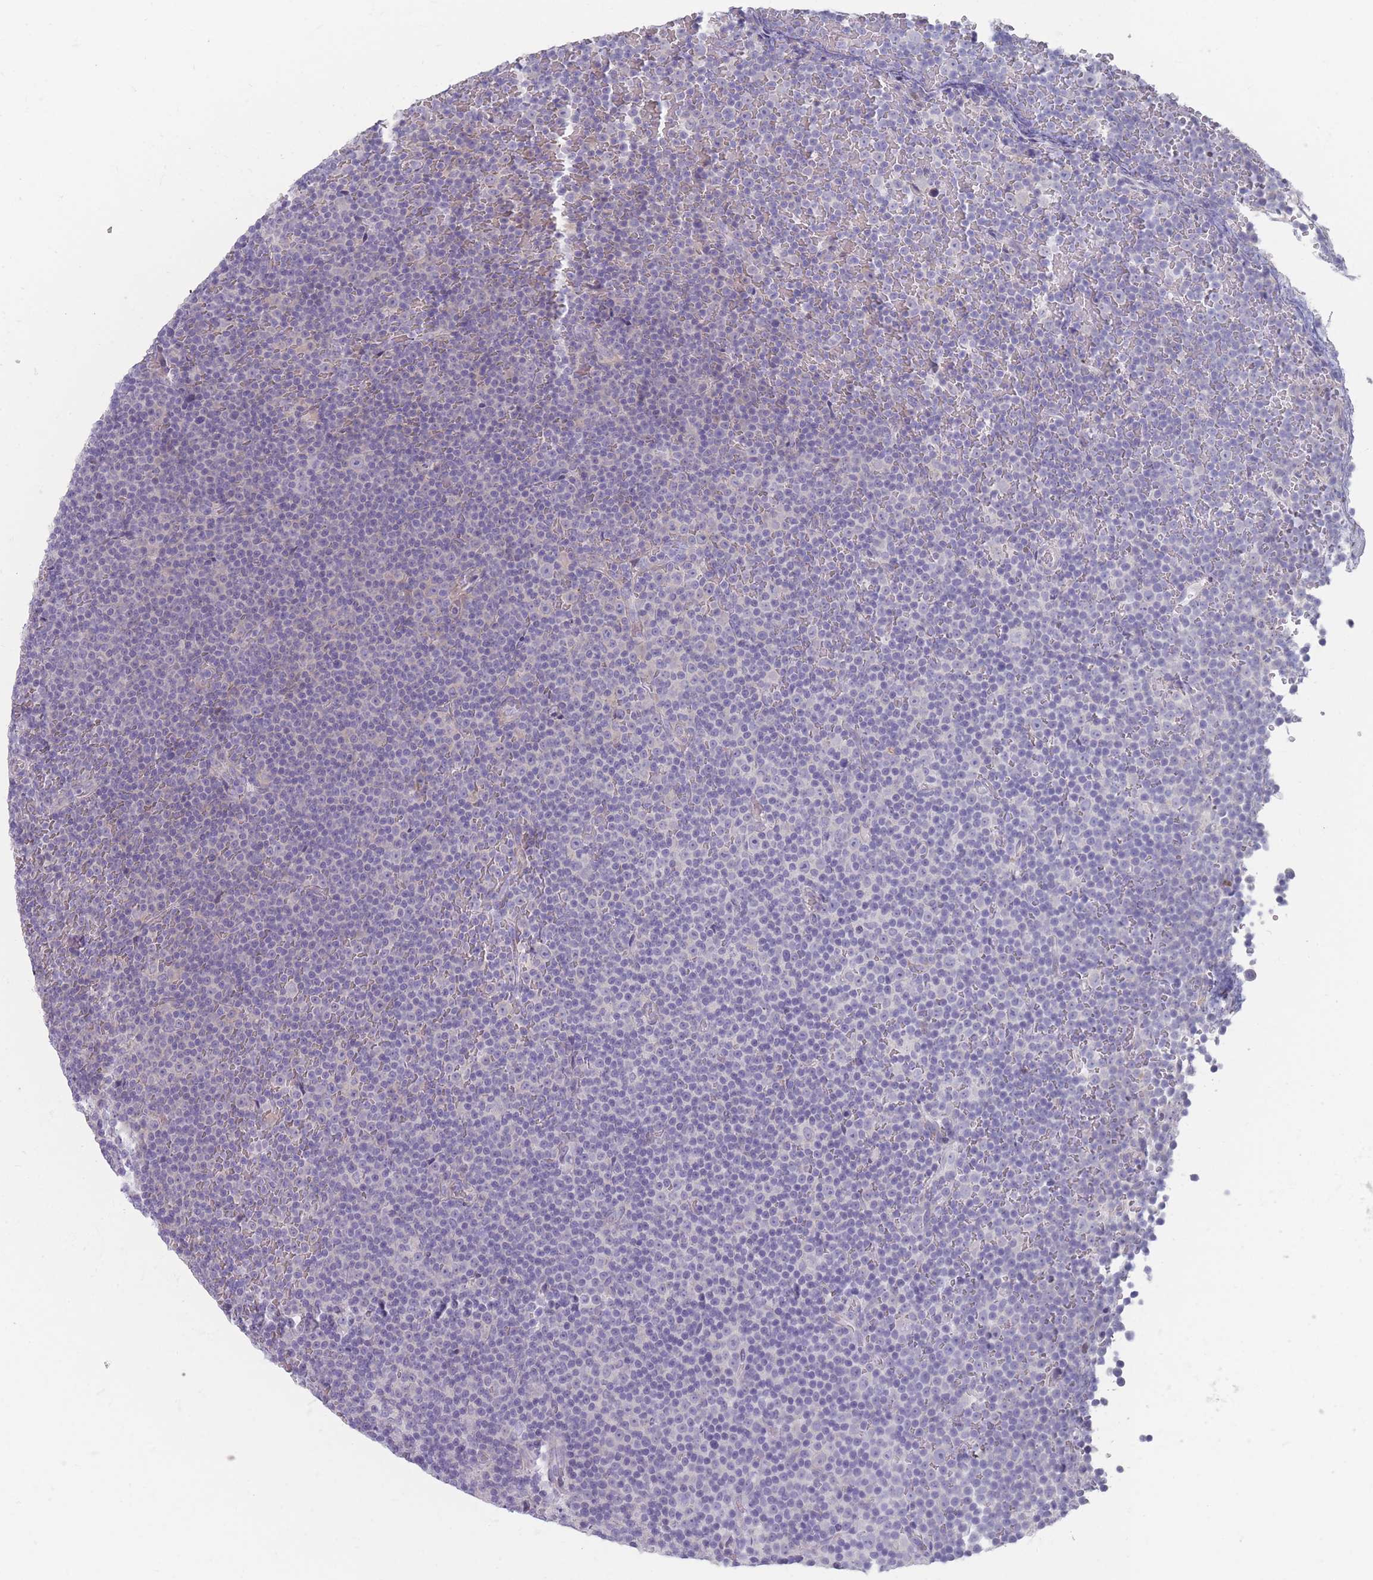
{"staining": {"intensity": "negative", "quantity": "none", "location": "none"}, "tissue": "lymphoma", "cell_type": "Tumor cells", "image_type": "cancer", "snomed": [{"axis": "morphology", "description": "Malignant lymphoma, non-Hodgkin's type, Low grade"}, {"axis": "topography", "description": "Lymph node"}], "caption": "Micrograph shows no significant protein positivity in tumor cells of low-grade malignant lymphoma, non-Hodgkin's type.", "gene": "PIGU", "patient": {"sex": "female", "age": 67}}